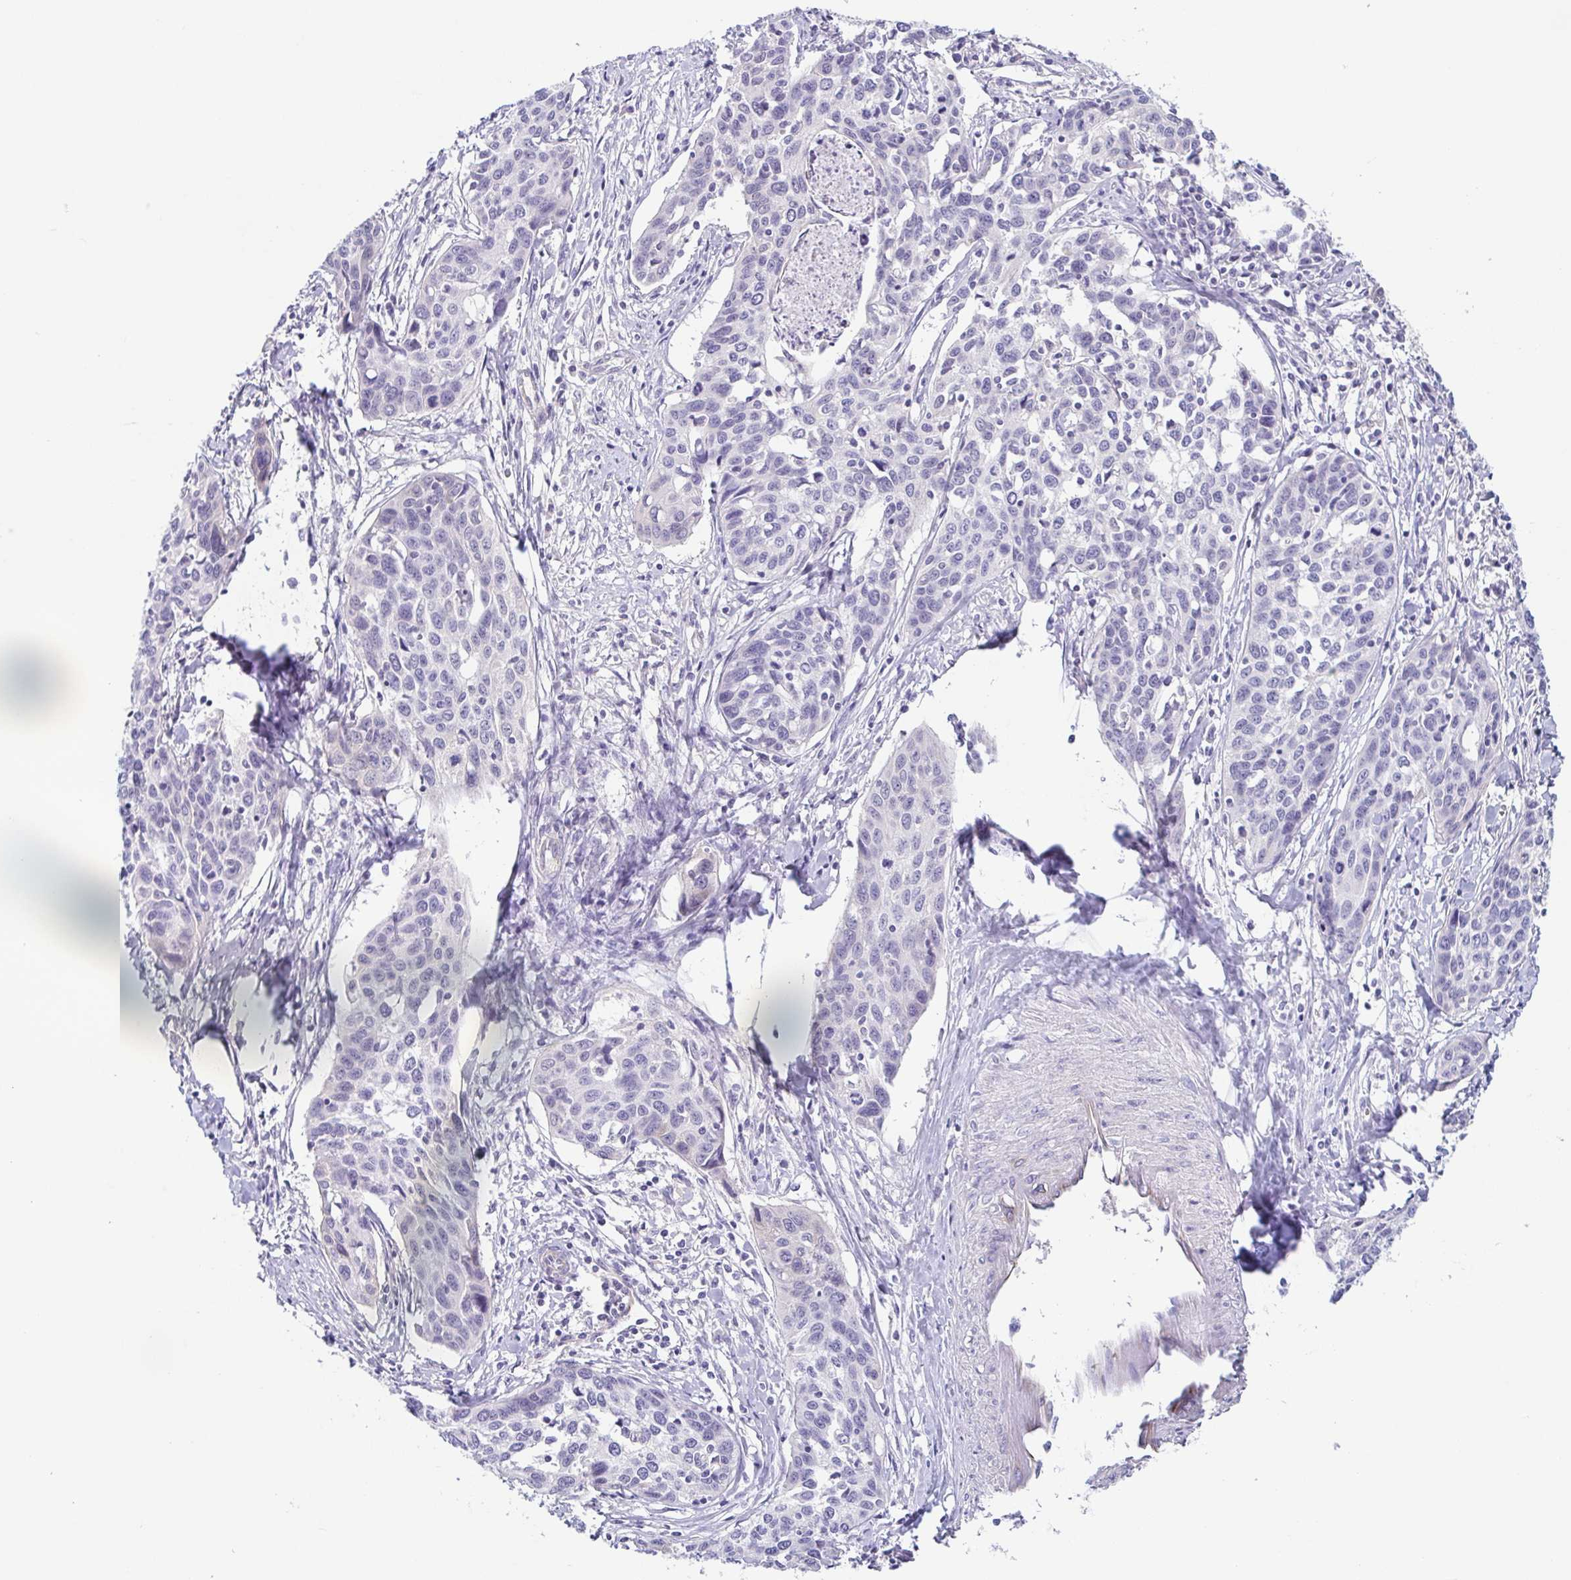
{"staining": {"intensity": "negative", "quantity": "none", "location": "none"}, "tissue": "cervical cancer", "cell_type": "Tumor cells", "image_type": "cancer", "snomed": [{"axis": "morphology", "description": "Squamous cell carcinoma, NOS"}, {"axis": "topography", "description": "Cervix"}], "caption": "A high-resolution histopathology image shows immunohistochemistry (IHC) staining of cervical cancer, which displays no significant positivity in tumor cells. (Brightfield microscopy of DAB immunohistochemistry at high magnification).", "gene": "COL17A1", "patient": {"sex": "female", "age": 31}}